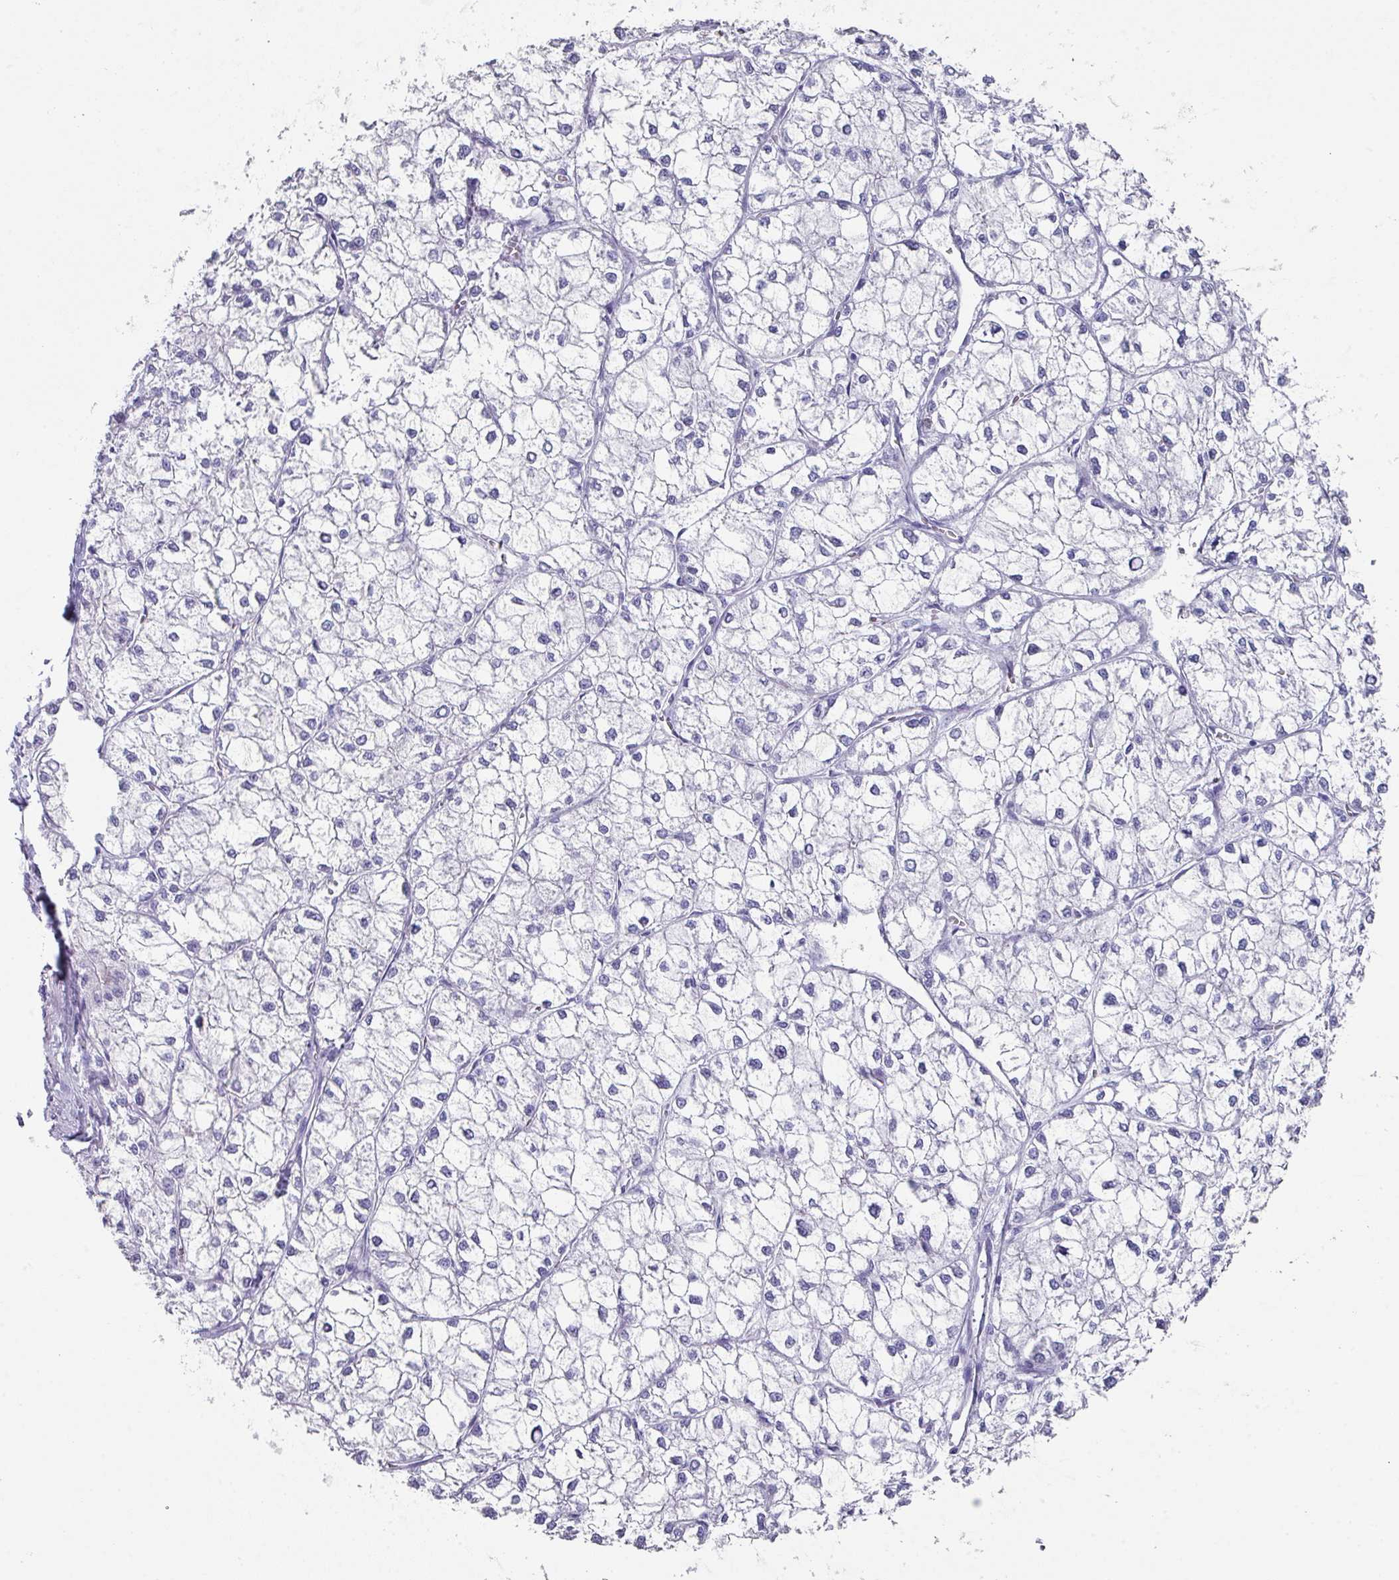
{"staining": {"intensity": "negative", "quantity": "none", "location": "none"}, "tissue": "liver cancer", "cell_type": "Tumor cells", "image_type": "cancer", "snomed": [{"axis": "morphology", "description": "Carcinoma, Hepatocellular, NOS"}, {"axis": "topography", "description": "Liver"}], "caption": "A photomicrograph of human hepatocellular carcinoma (liver) is negative for staining in tumor cells. The staining was performed using DAB (3,3'-diaminobenzidine) to visualize the protein expression in brown, while the nuclei were stained in blue with hematoxylin (Magnification: 20x).", "gene": "PEX10", "patient": {"sex": "female", "age": 43}}